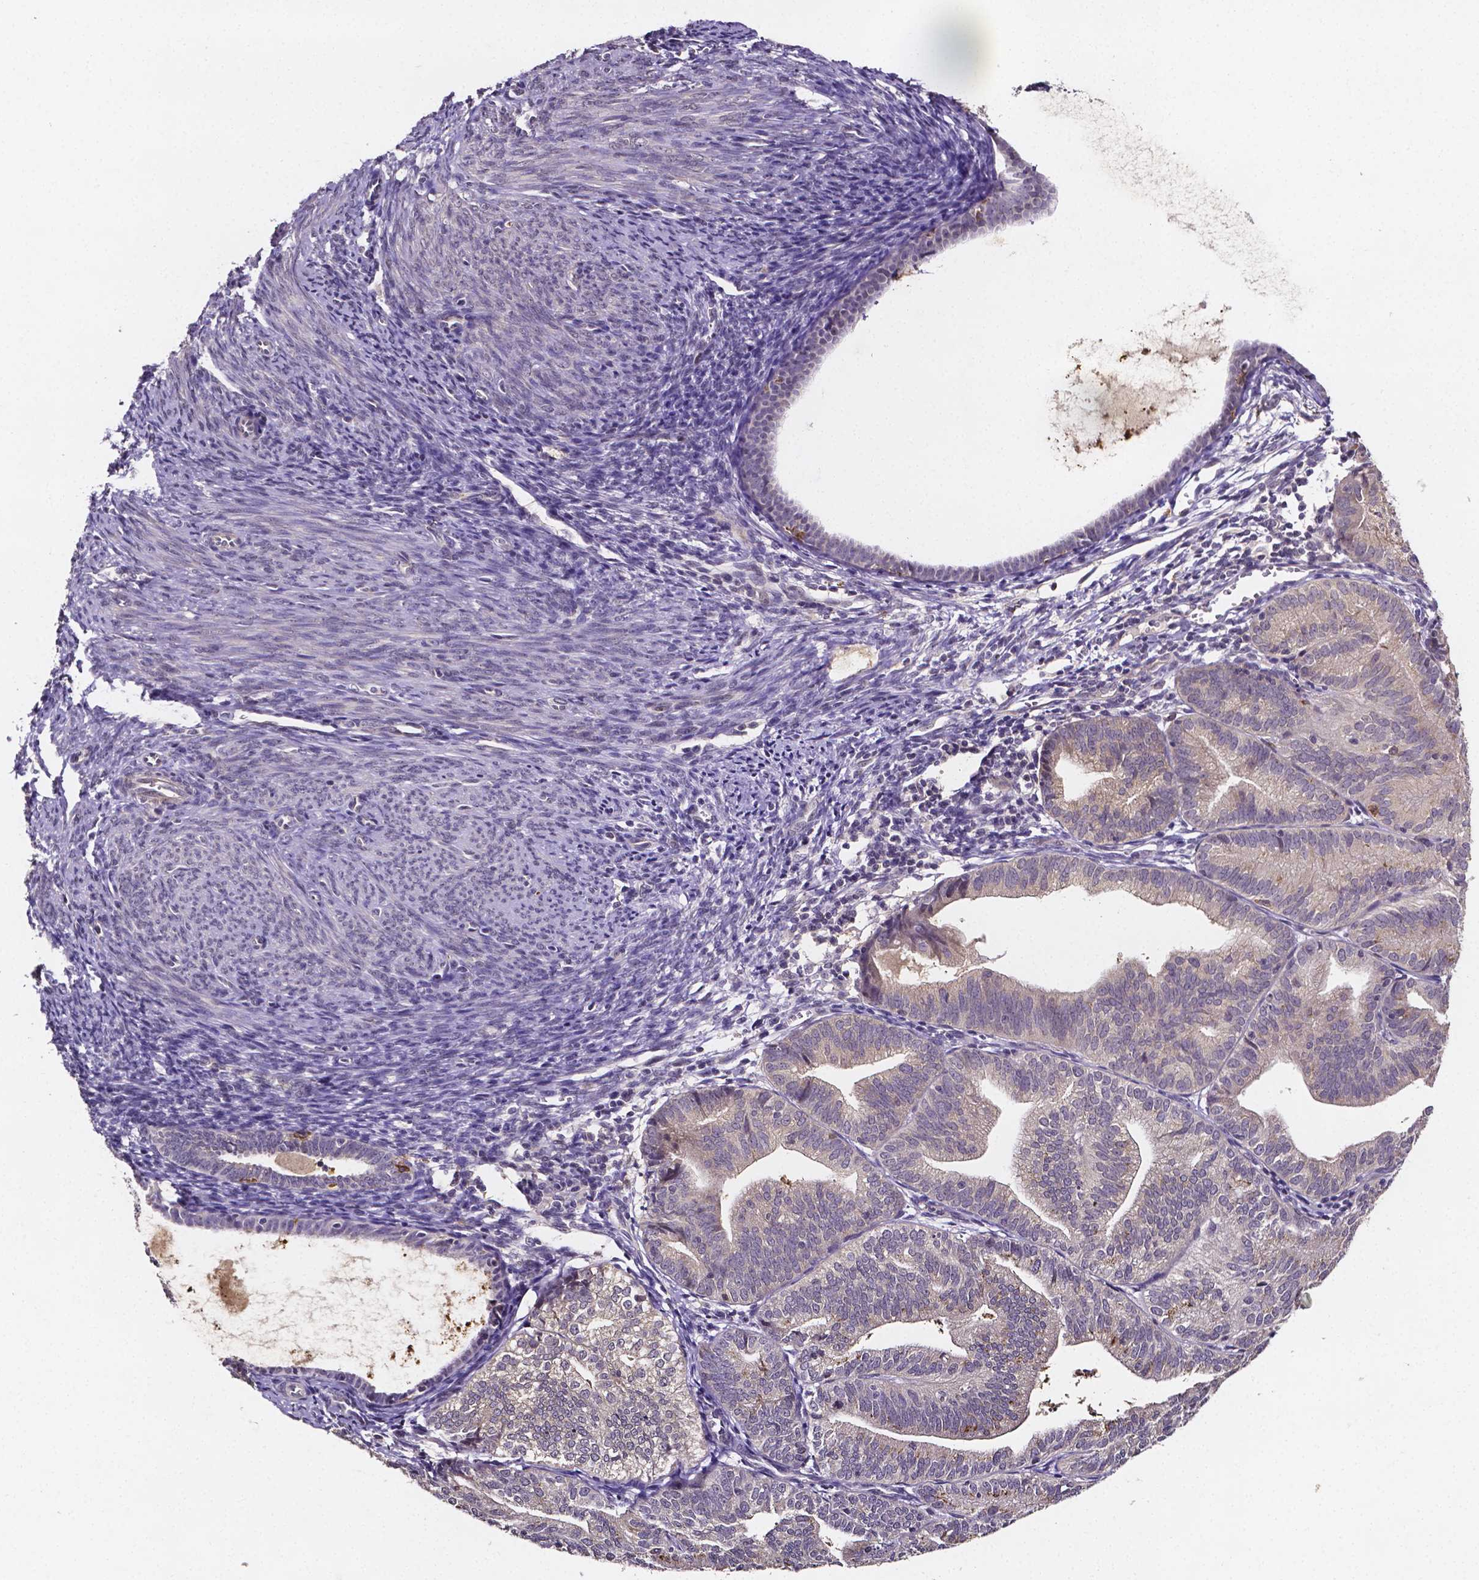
{"staining": {"intensity": "moderate", "quantity": "<25%", "location": "cytoplasmic/membranous"}, "tissue": "endometrial cancer", "cell_type": "Tumor cells", "image_type": "cancer", "snomed": [{"axis": "morphology", "description": "Adenocarcinoma, NOS"}, {"axis": "topography", "description": "Endometrium"}], "caption": "The micrograph shows staining of adenocarcinoma (endometrial), revealing moderate cytoplasmic/membranous protein positivity (brown color) within tumor cells. The staining is performed using DAB (3,3'-diaminobenzidine) brown chromogen to label protein expression. The nuclei are counter-stained blue using hematoxylin.", "gene": "NRGN", "patient": {"sex": "female", "age": 70}}